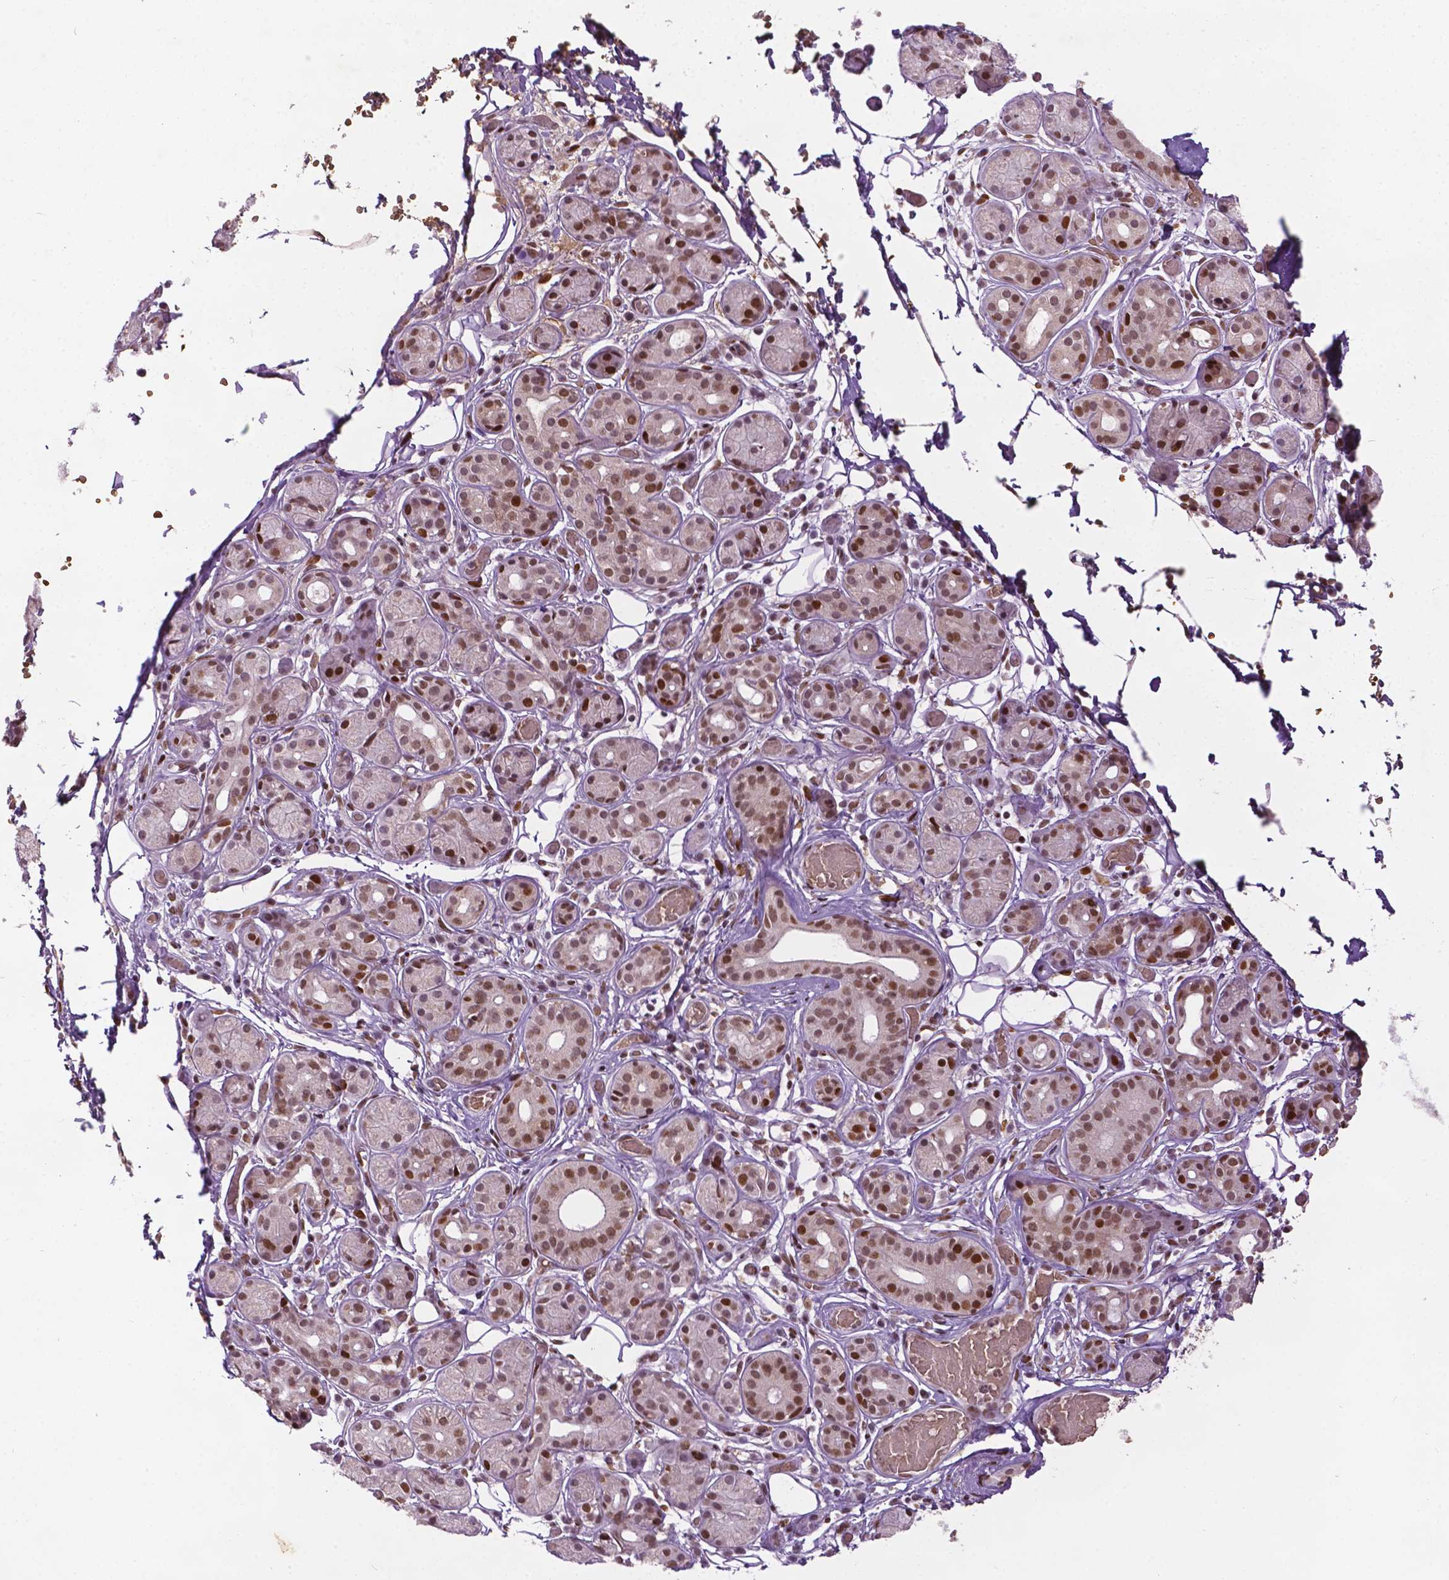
{"staining": {"intensity": "moderate", "quantity": ">75%", "location": "nuclear"}, "tissue": "salivary gland", "cell_type": "Glandular cells", "image_type": "normal", "snomed": [{"axis": "morphology", "description": "Normal tissue, NOS"}, {"axis": "topography", "description": "Salivary gland"}, {"axis": "topography", "description": "Peripheral nerve tissue"}], "caption": "There is medium levels of moderate nuclear positivity in glandular cells of unremarkable salivary gland, as demonstrated by immunohistochemical staining (brown color).", "gene": "ZNF41", "patient": {"sex": "male", "age": 71}}